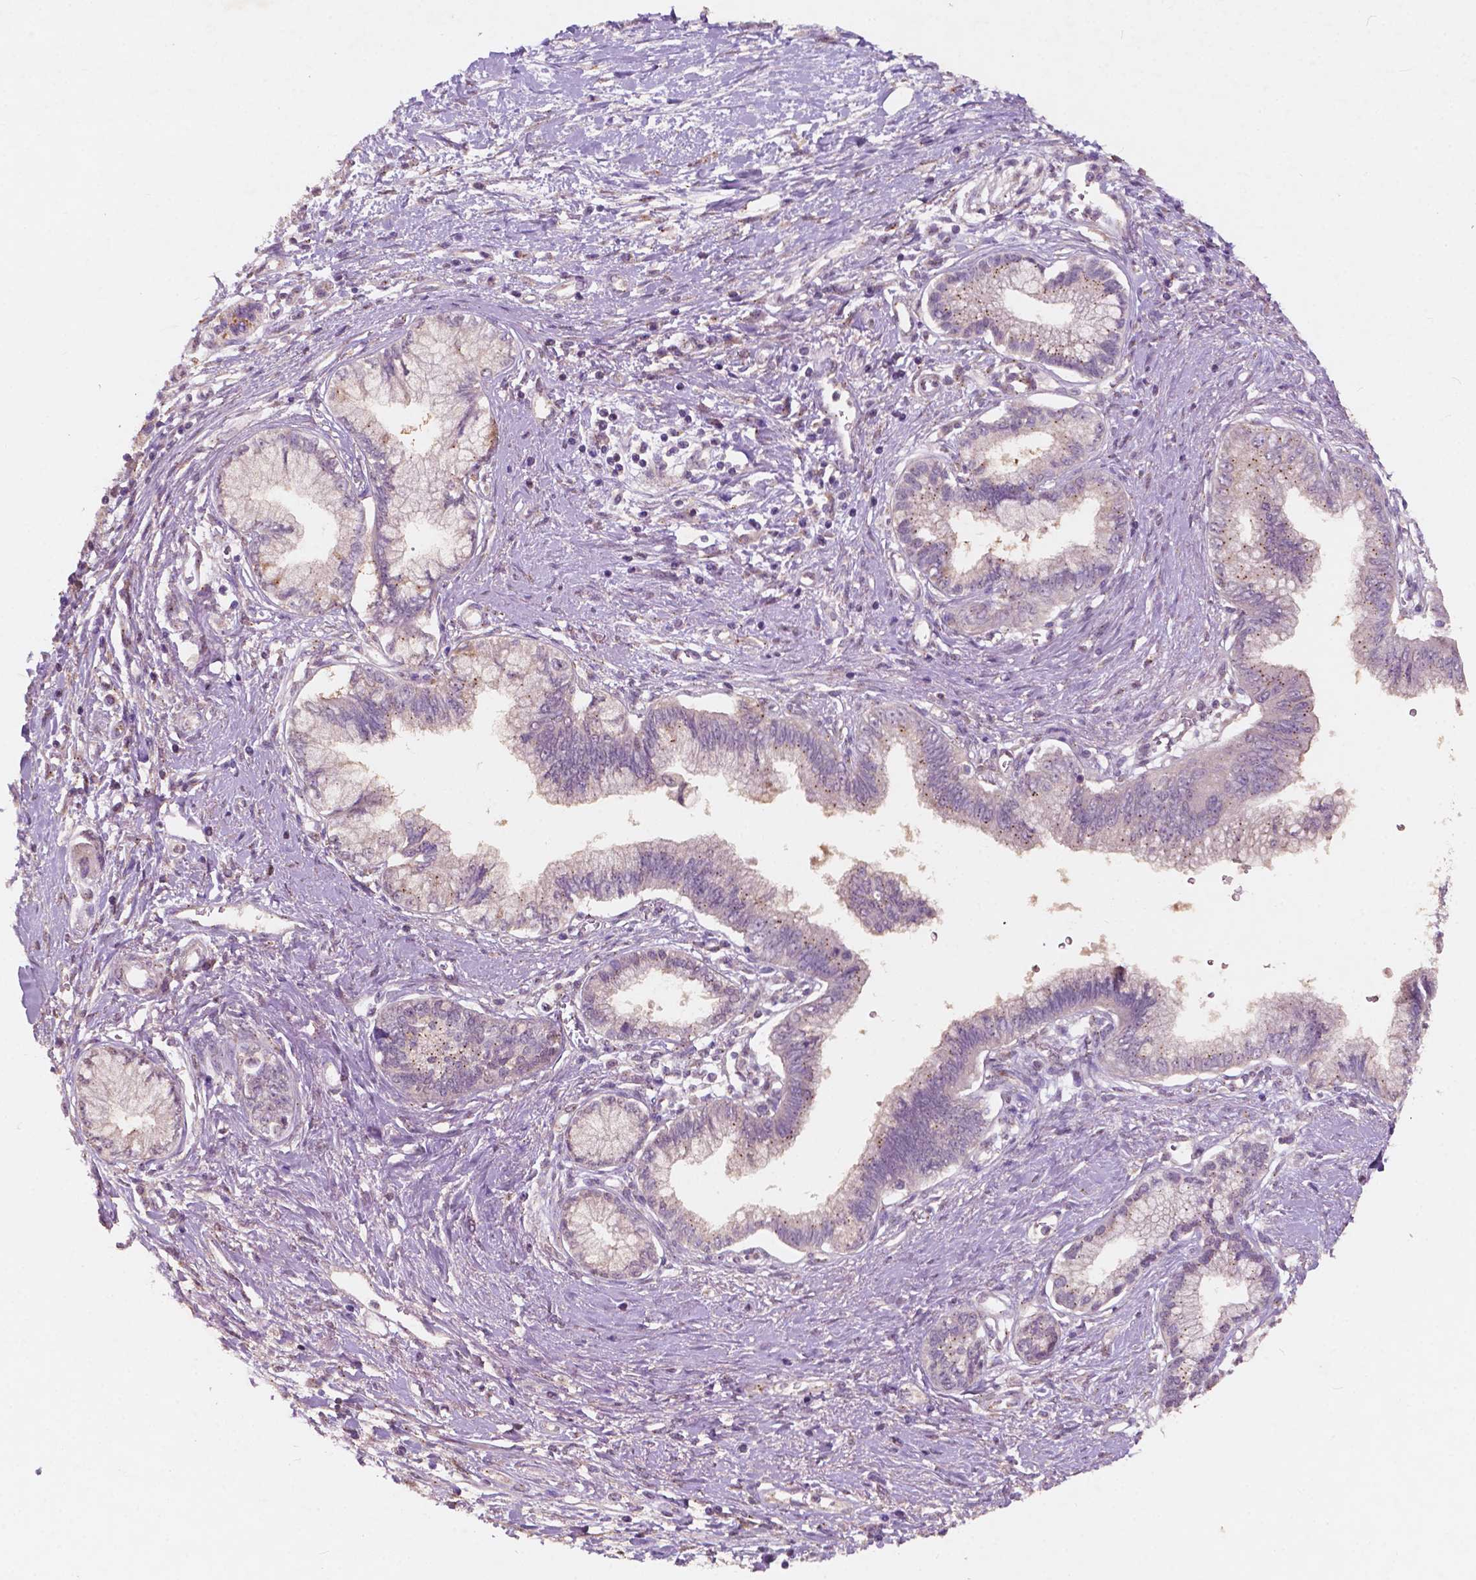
{"staining": {"intensity": "weak", "quantity": "<25%", "location": "cytoplasmic/membranous"}, "tissue": "pancreatic cancer", "cell_type": "Tumor cells", "image_type": "cancer", "snomed": [{"axis": "morphology", "description": "Adenocarcinoma, NOS"}, {"axis": "topography", "description": "Pancreas"}], "caption": "Histopathology image shows no significant protein expression in tumor cells of pancreatic adenocarcinoma.", "gene": "CHPT1", "patient": {"sex": "female", "age": 77}}